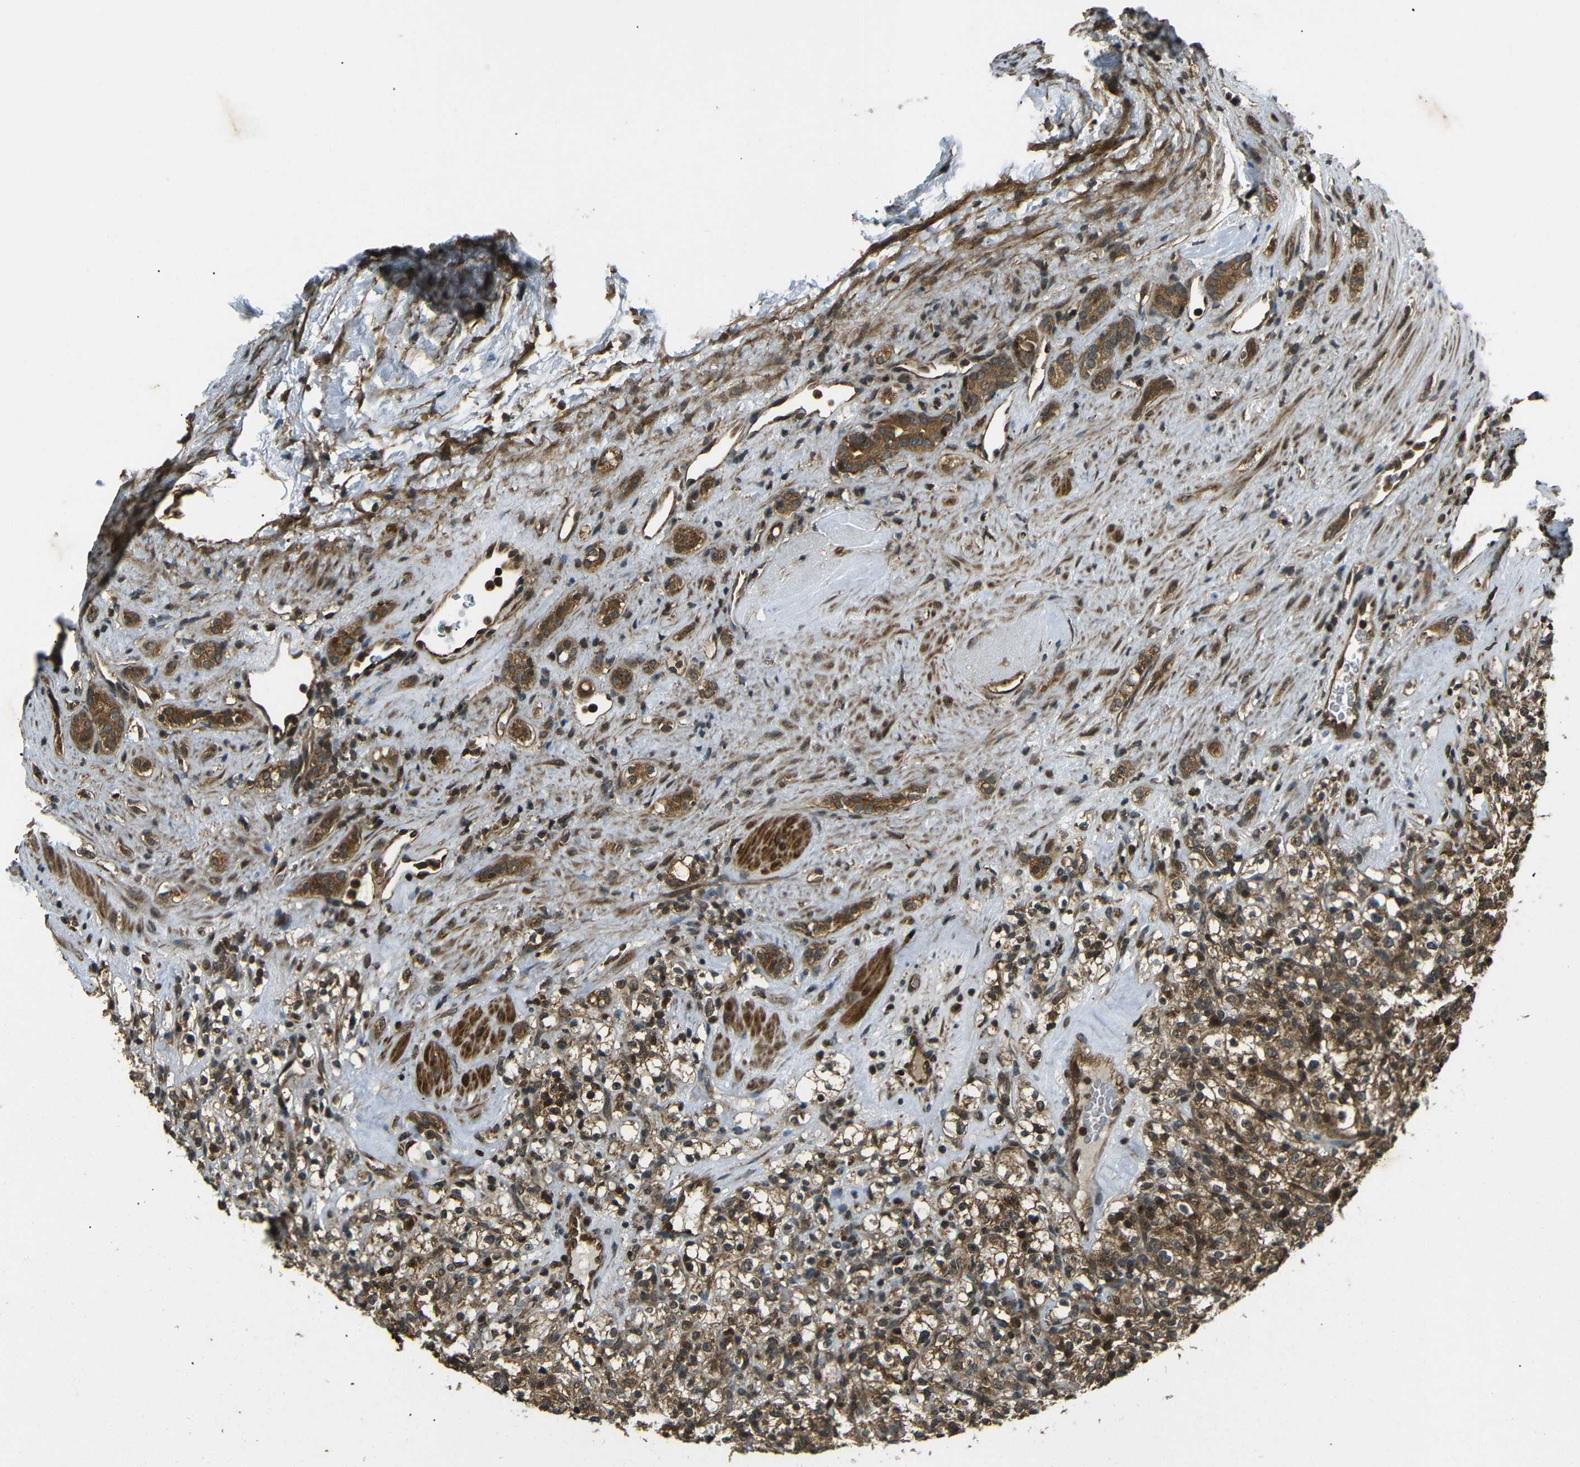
{"staining": {"intensity": "moderate", "quantity": ">75%", "location": "cytoplasmic/membranous,nuclear"}, "tissue": "renal cancer", "cell_type": "Tumor cells", "image_type": "cancer", "snomed": [{"axis": "morphology", "description": "Normal tissue, NOS"}, {"axis": "morphology", "description": "Adenocarcinoma, NOS"}, {"axis": "topography", "description": "Kidney"}], "caption": "A medium amount of moderate cytoplasmic/membranous and nuclear positivity is present in approximately >75% of tumor cells in renal cancer (adenocarcinoma) tissue.", "gene": "PLK2", "patient": {"sex": "female", "age": 72}}